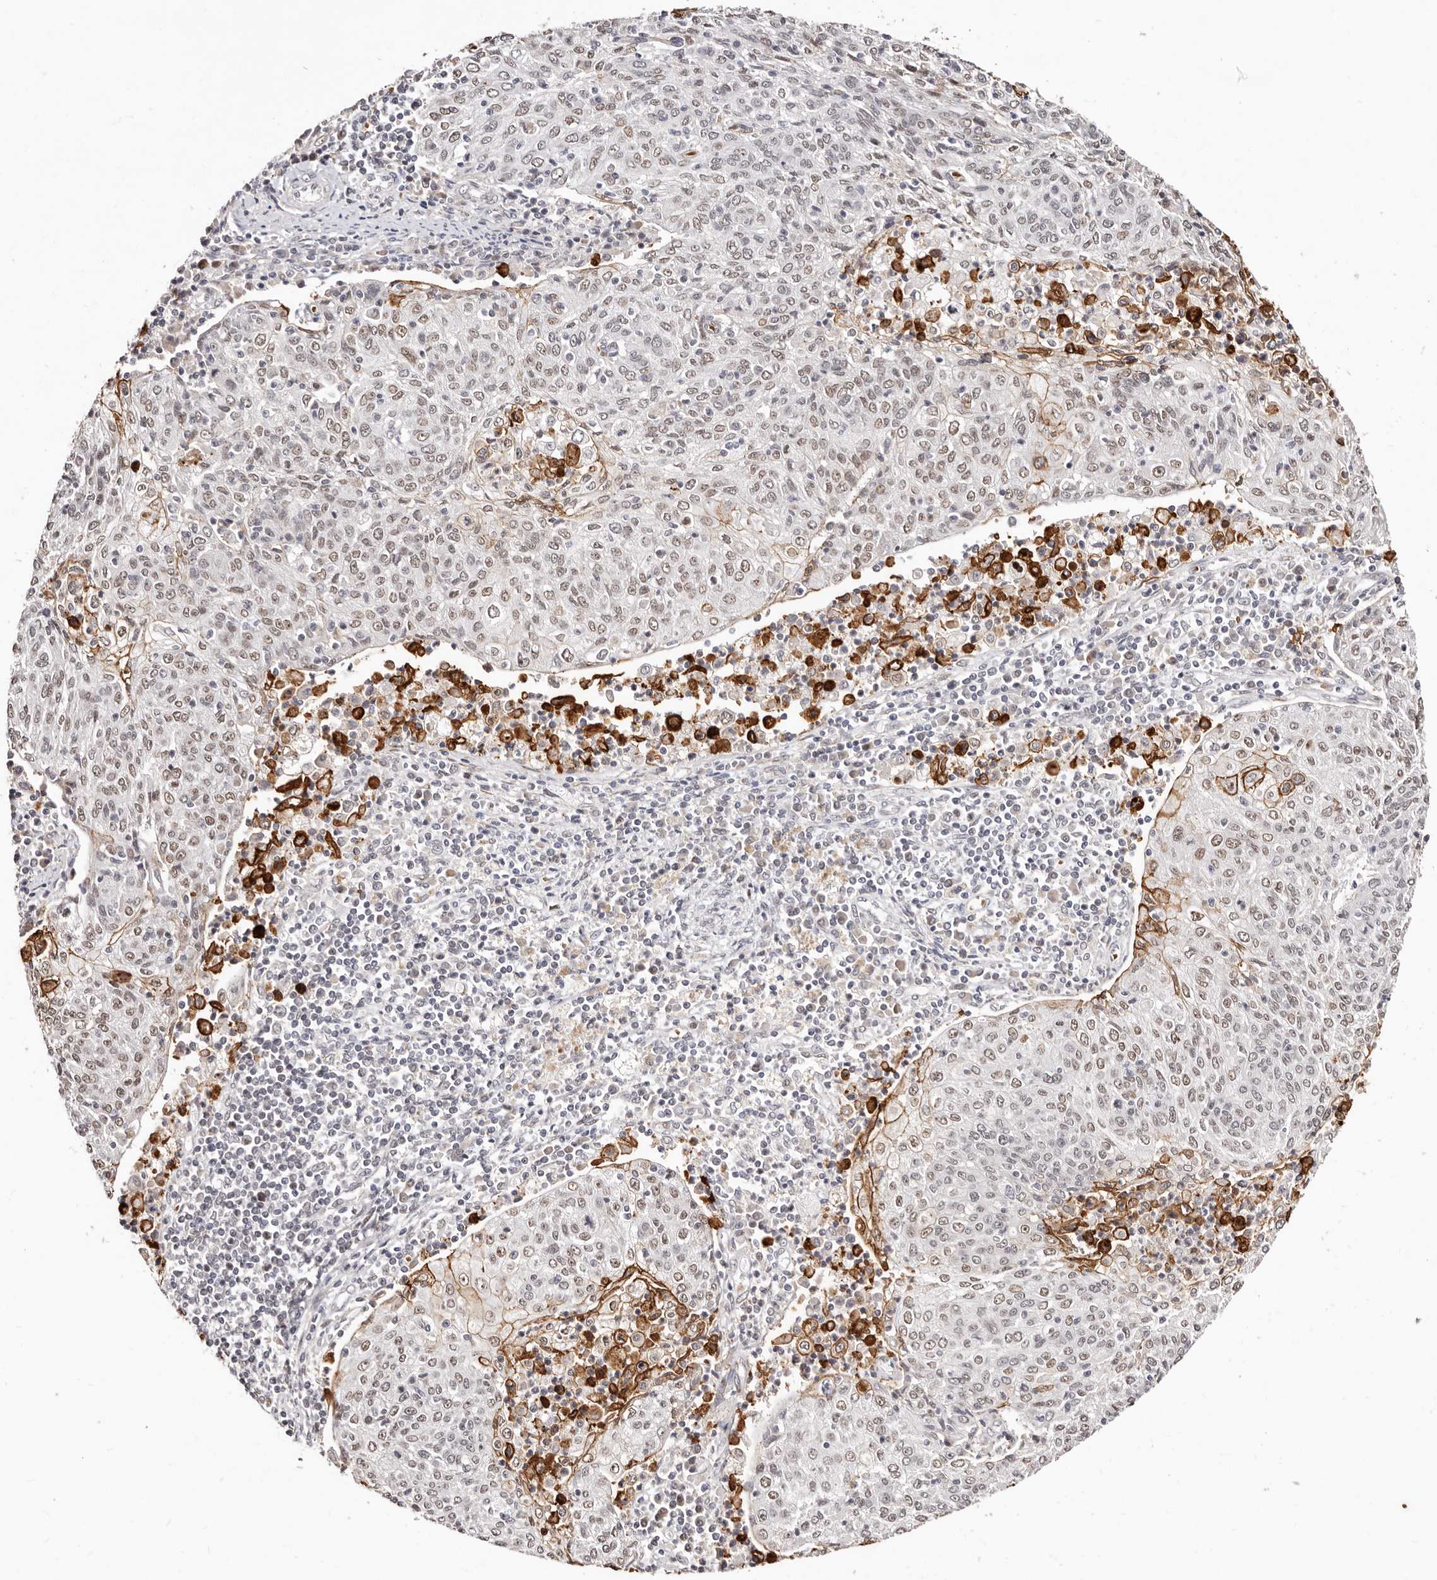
{"staining": {"intensity": "weak", "quantity": ">75%", "location": "nuclear"}, "tissue": "cervical cancer", "cell_type": "Tumor cells", "image_type": "cancer", "snomed": [{"axis": "morphology", "description": "Squamous cell carcinoma, NOS"}, {"axis": "topography", "description": "Cervix"}], "caption": "Brown immunohistochemical staining in cervical cancer demonstrates weak nuclear positivity in about >75% of tumor cells. (DAB IHC, brown staining for protein, blue staining for nuclei).", "gene": "SRCAP", "patient": {"sex": "female", "age": 48}}